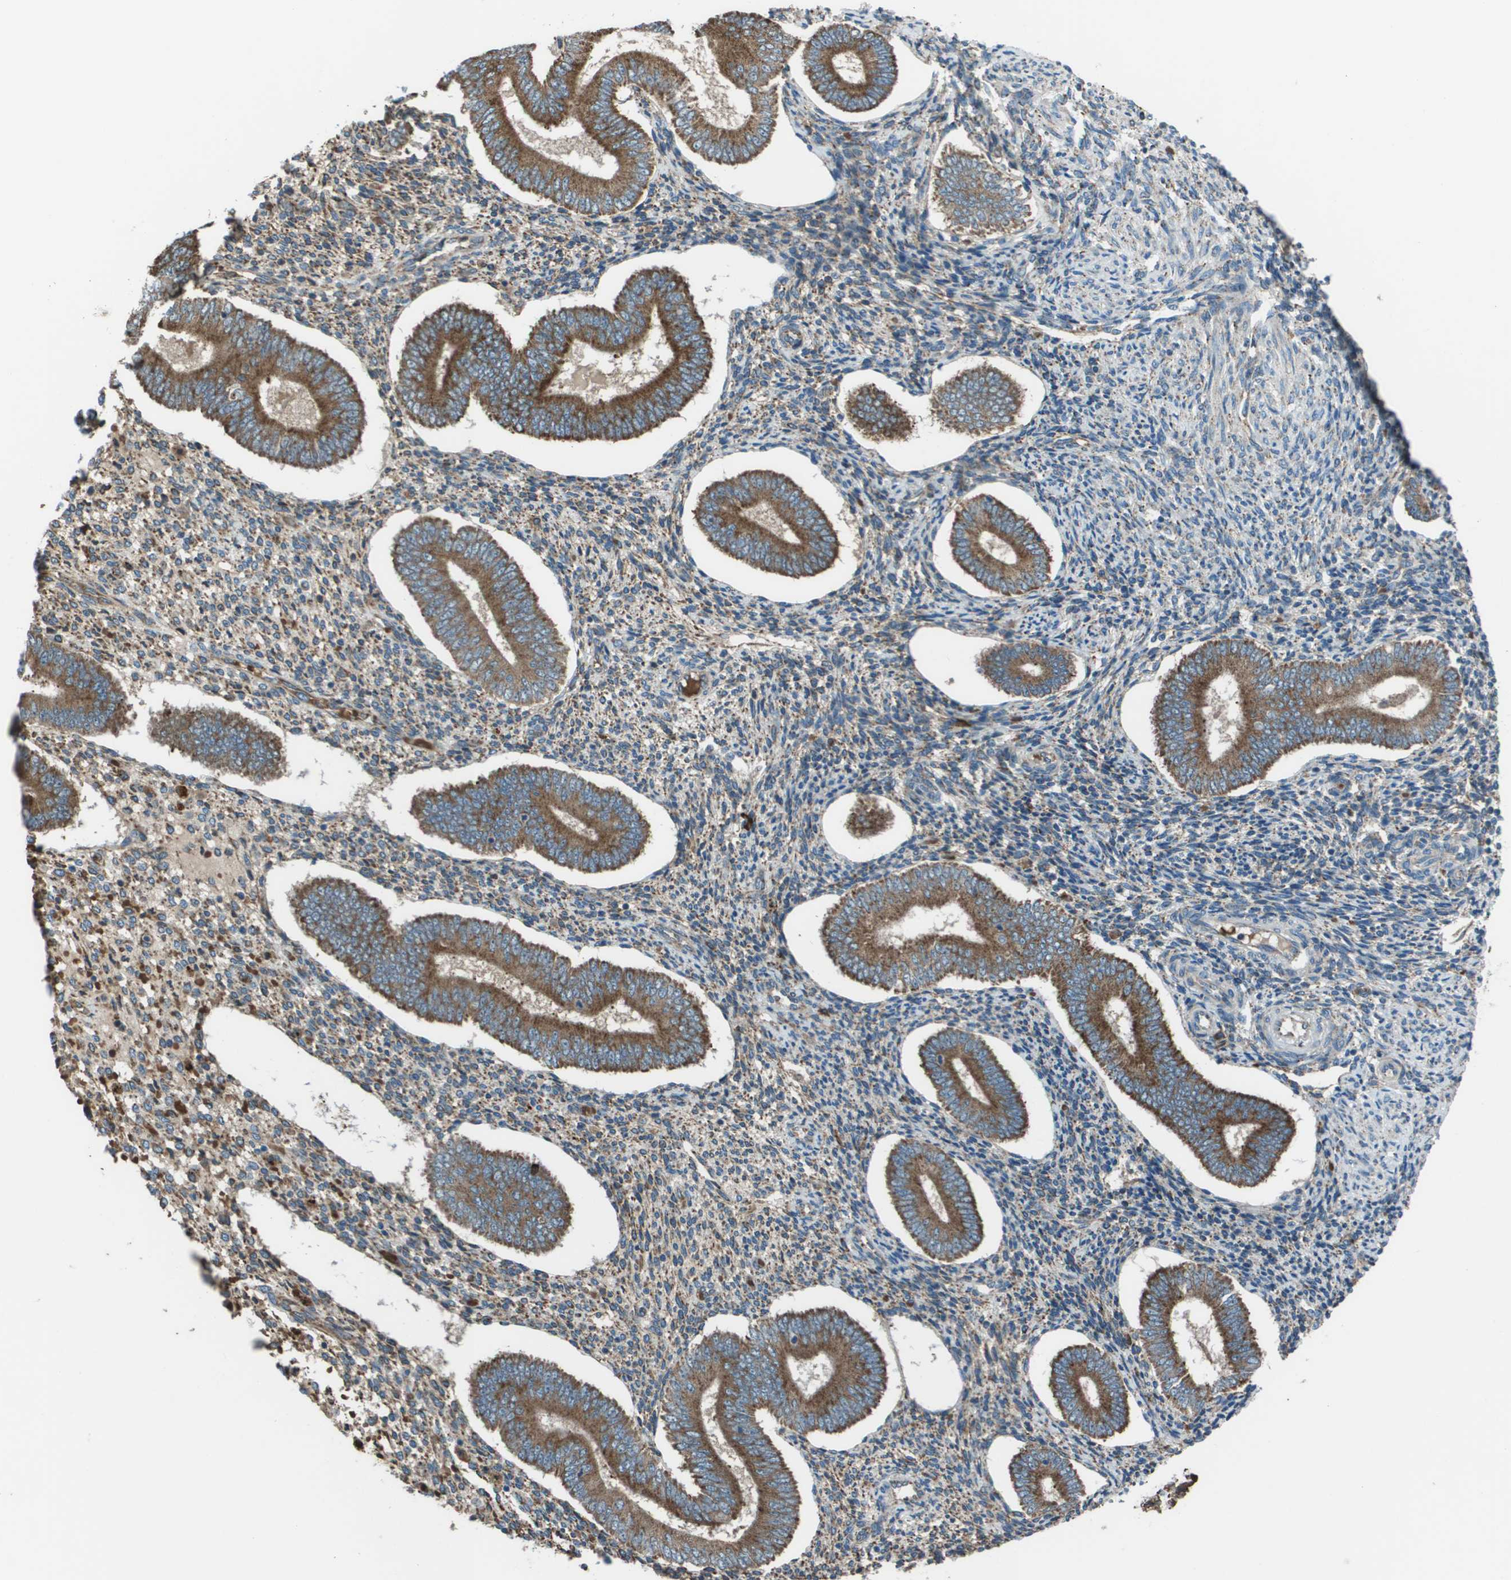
{"staining": {"intensity": "negative", "quantity": "none", "location": "none"}, "tissue": "endometrium", "cell_type": "Cells in endometrial stroma", "image_type": "normal", "snomed": [{"axis": "morphology", "description": "Normal tissue, NOS"}, {"axis": "topography", "description": "Endometrium"}], "caption": "Immunohistochemistry (IHC) image of normal endometrium: endometrium stained with DAB (3,3'-diaminobenzidine) shows no significant protein expression in cells in endometrial stroma. (DAB (3,3'-diaminobenzidine) immunohistochemistry (IHC) with hematoxylin counter stain).", "gene": "UTS2", "patient": {"sex": "female", "age": 42}}